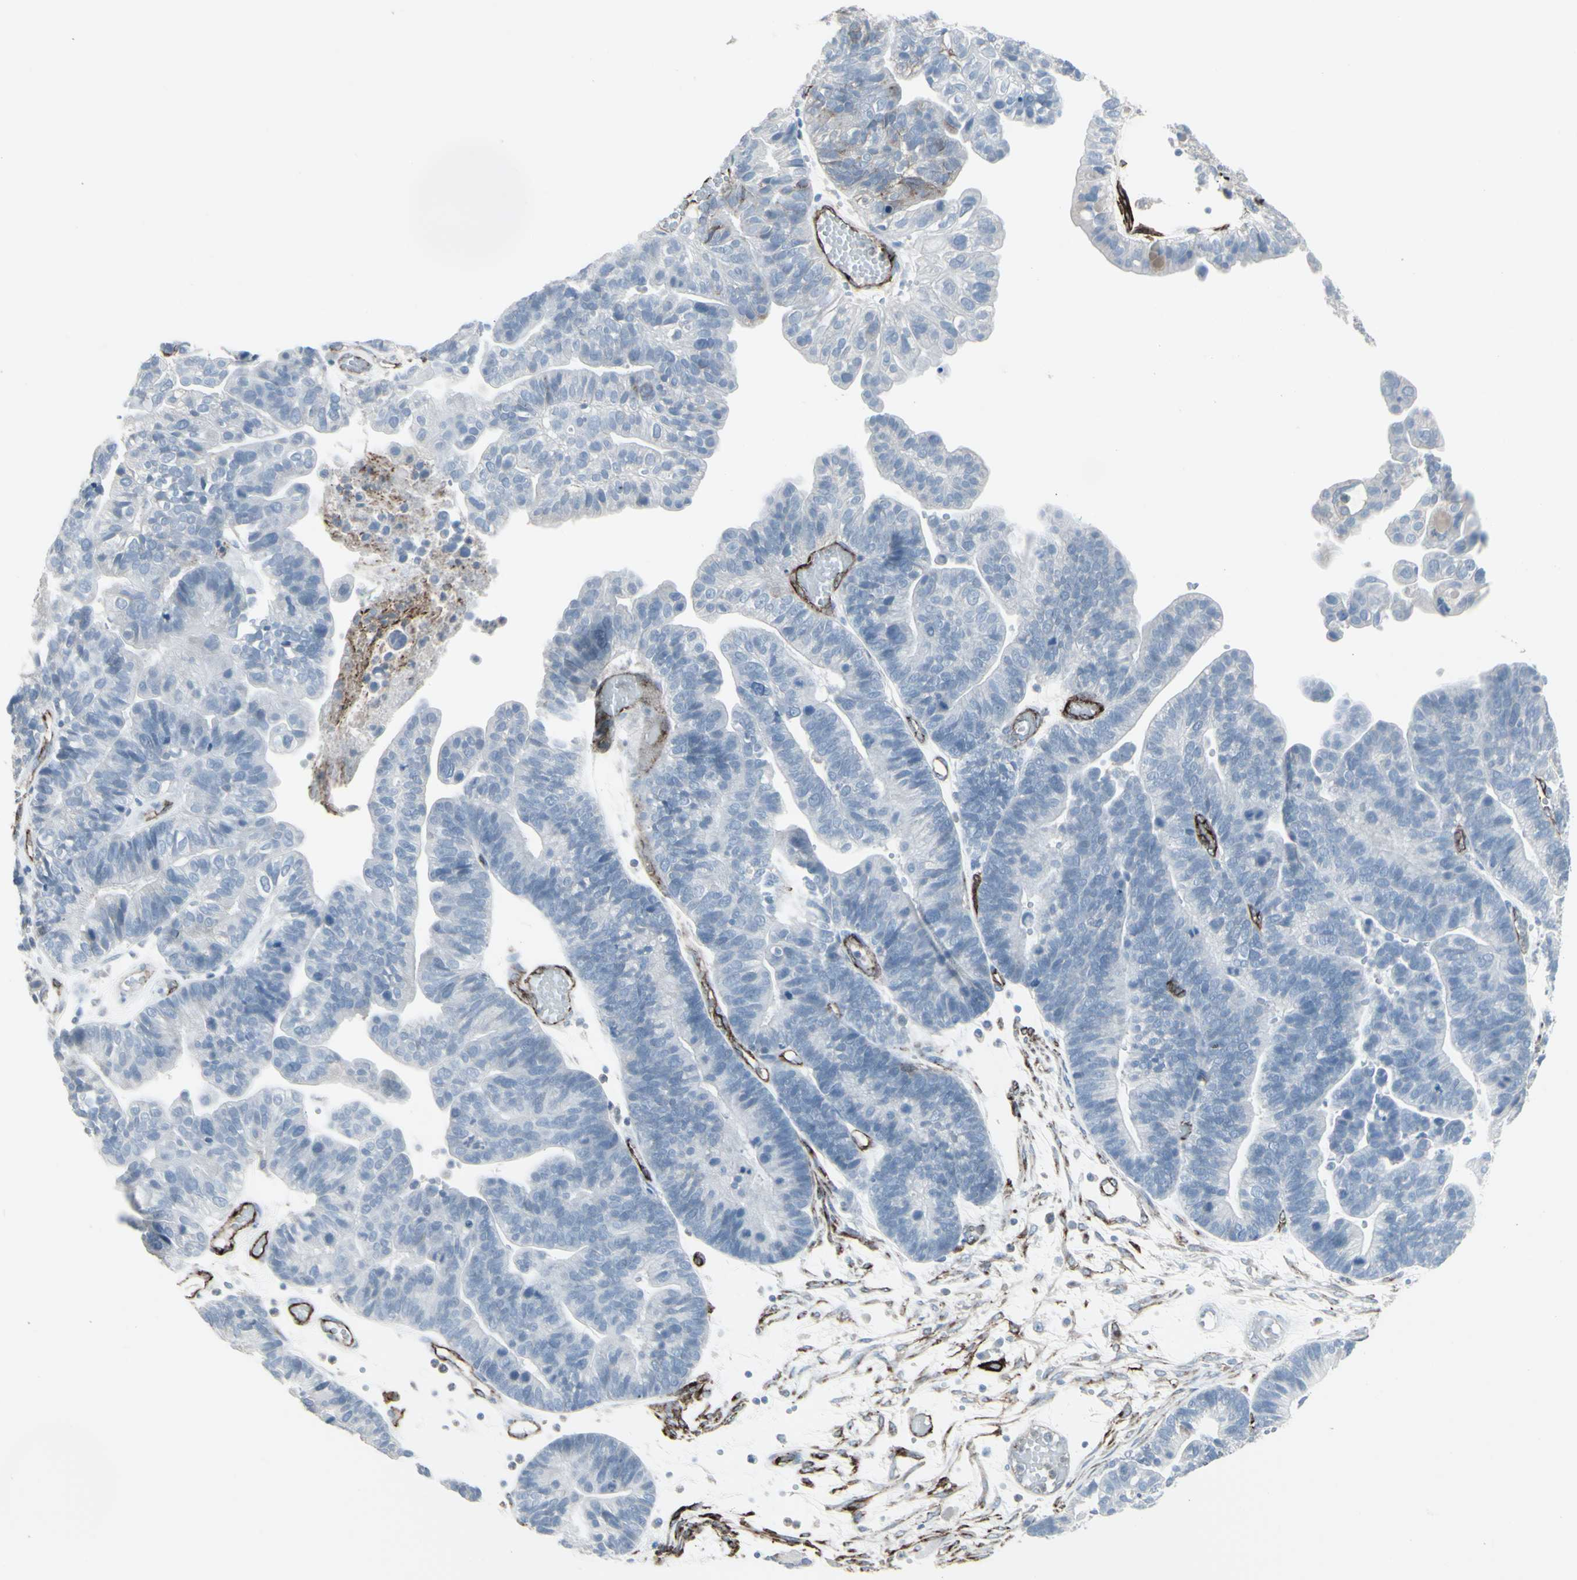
{"staining": {"intensity": "negative", "quantity": "none", "location": "none"}, "tissue": "ovarian cancer", "cell_type": "Tumor cells", "image_type": "cancer", "snomed": [{"axis": "morphology", "description": "Cystadenocarcinoma, serous, NOS"}, {"axis": "topography", "description": "Ovary"}], "caption": "This is a photomicrograph of IHC staining of ovarian cancer (serous cystadenocarcinoma), which shows no staining in tumor cells.", "gene": "GJA1", "patient": {"sex": "female", "age": 56}}